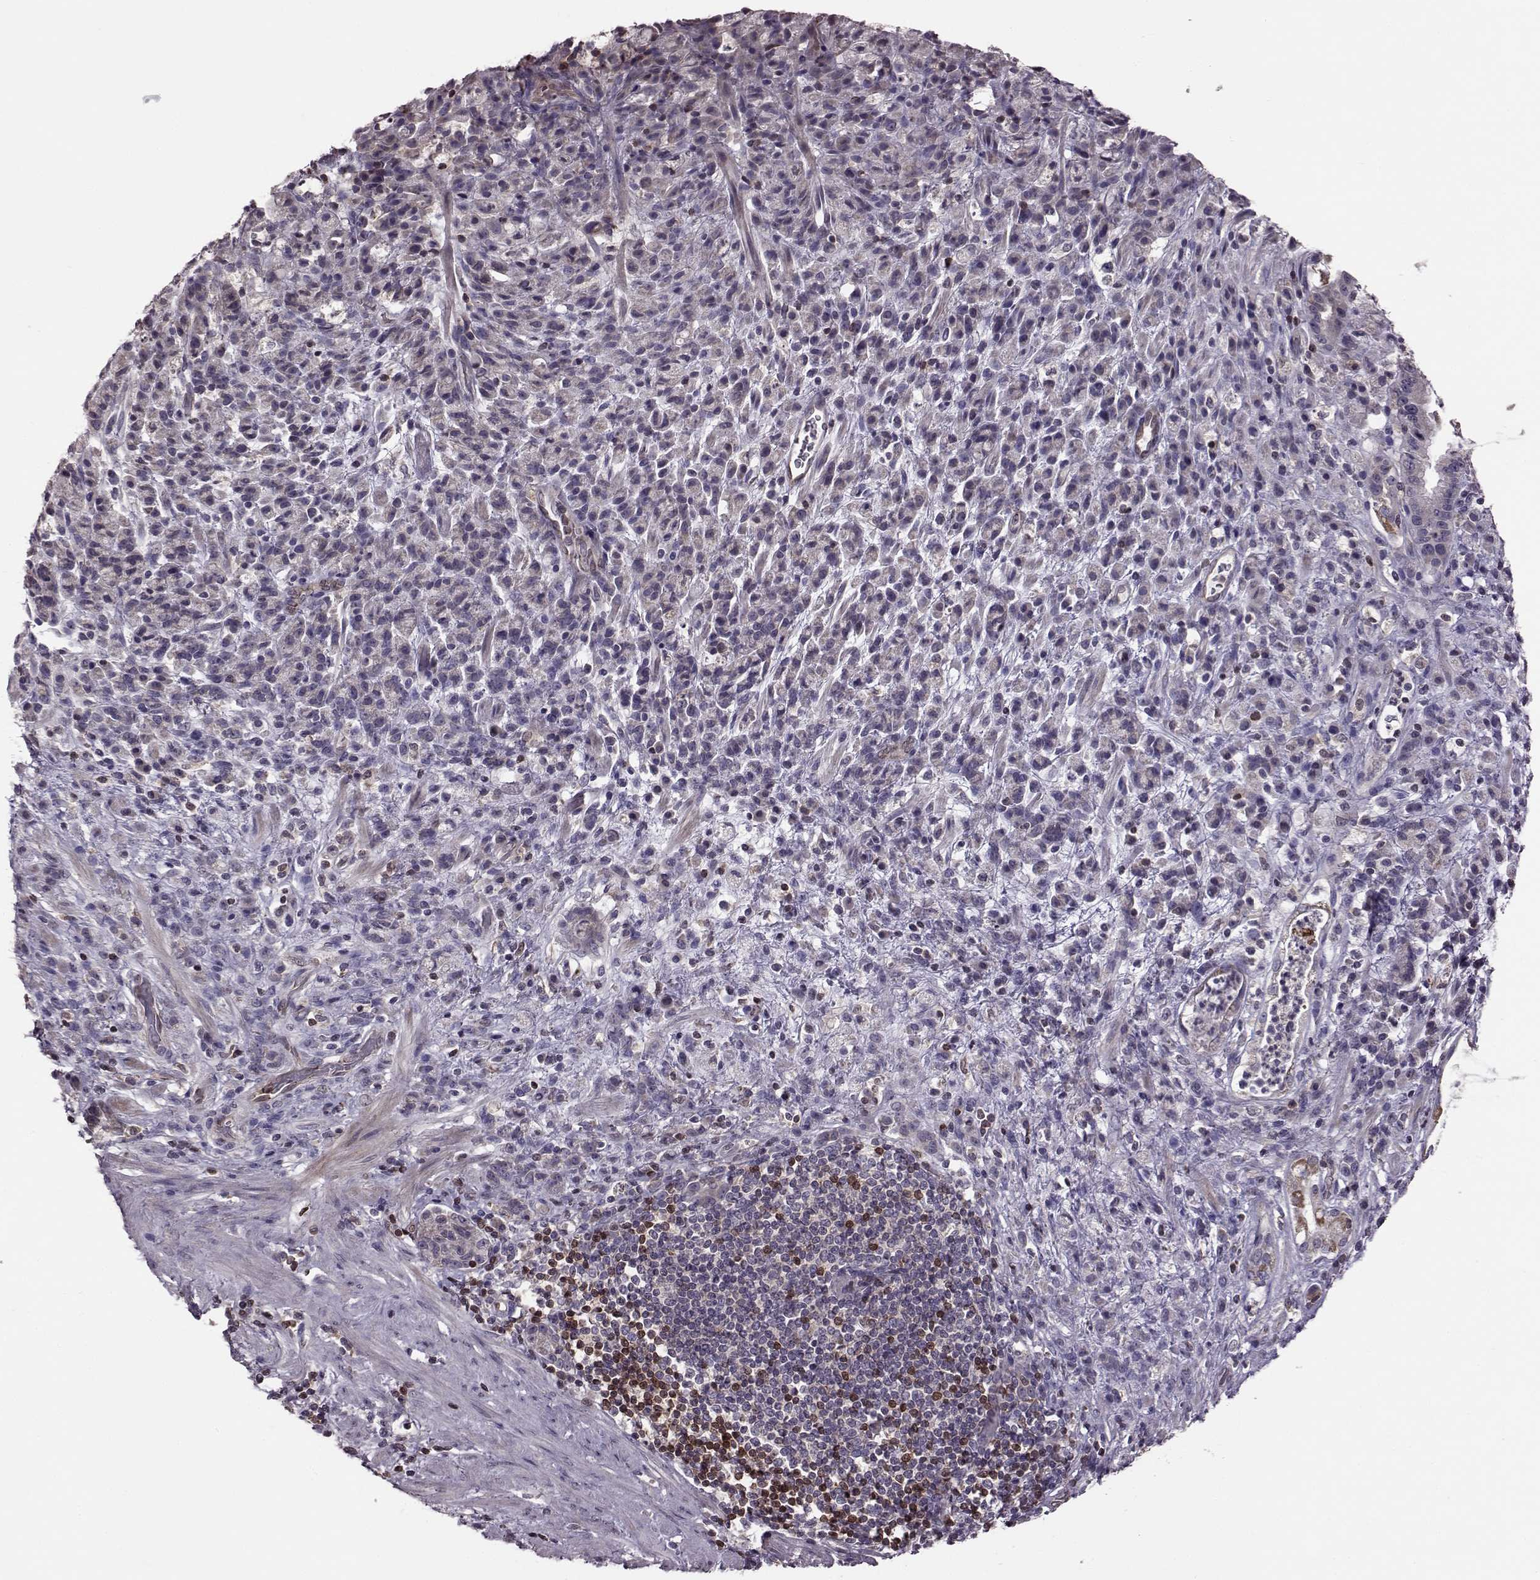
{"staining": {"intensity": "negative", "quantity": "none", "location": "none"}, "tissue": "stomach cancer", "cell_type": "Tumor cells", "image_type": "cancer", "snomed": [{"axis": "morphology", "description": "Adenocarcinoma, NOS"}, {"axis": "topography", "description": "Stomach"}], "caption": "Tumor cells are negative for protein expression in human stomach cancer. The staining is performed using DAB (3,3'-diaminobenzidine) brown chromogen with nuclei counter-stained in using hematoxylin.", "gene": "CDC42SE1", "patient": {"sex": "female", "age": 60}}